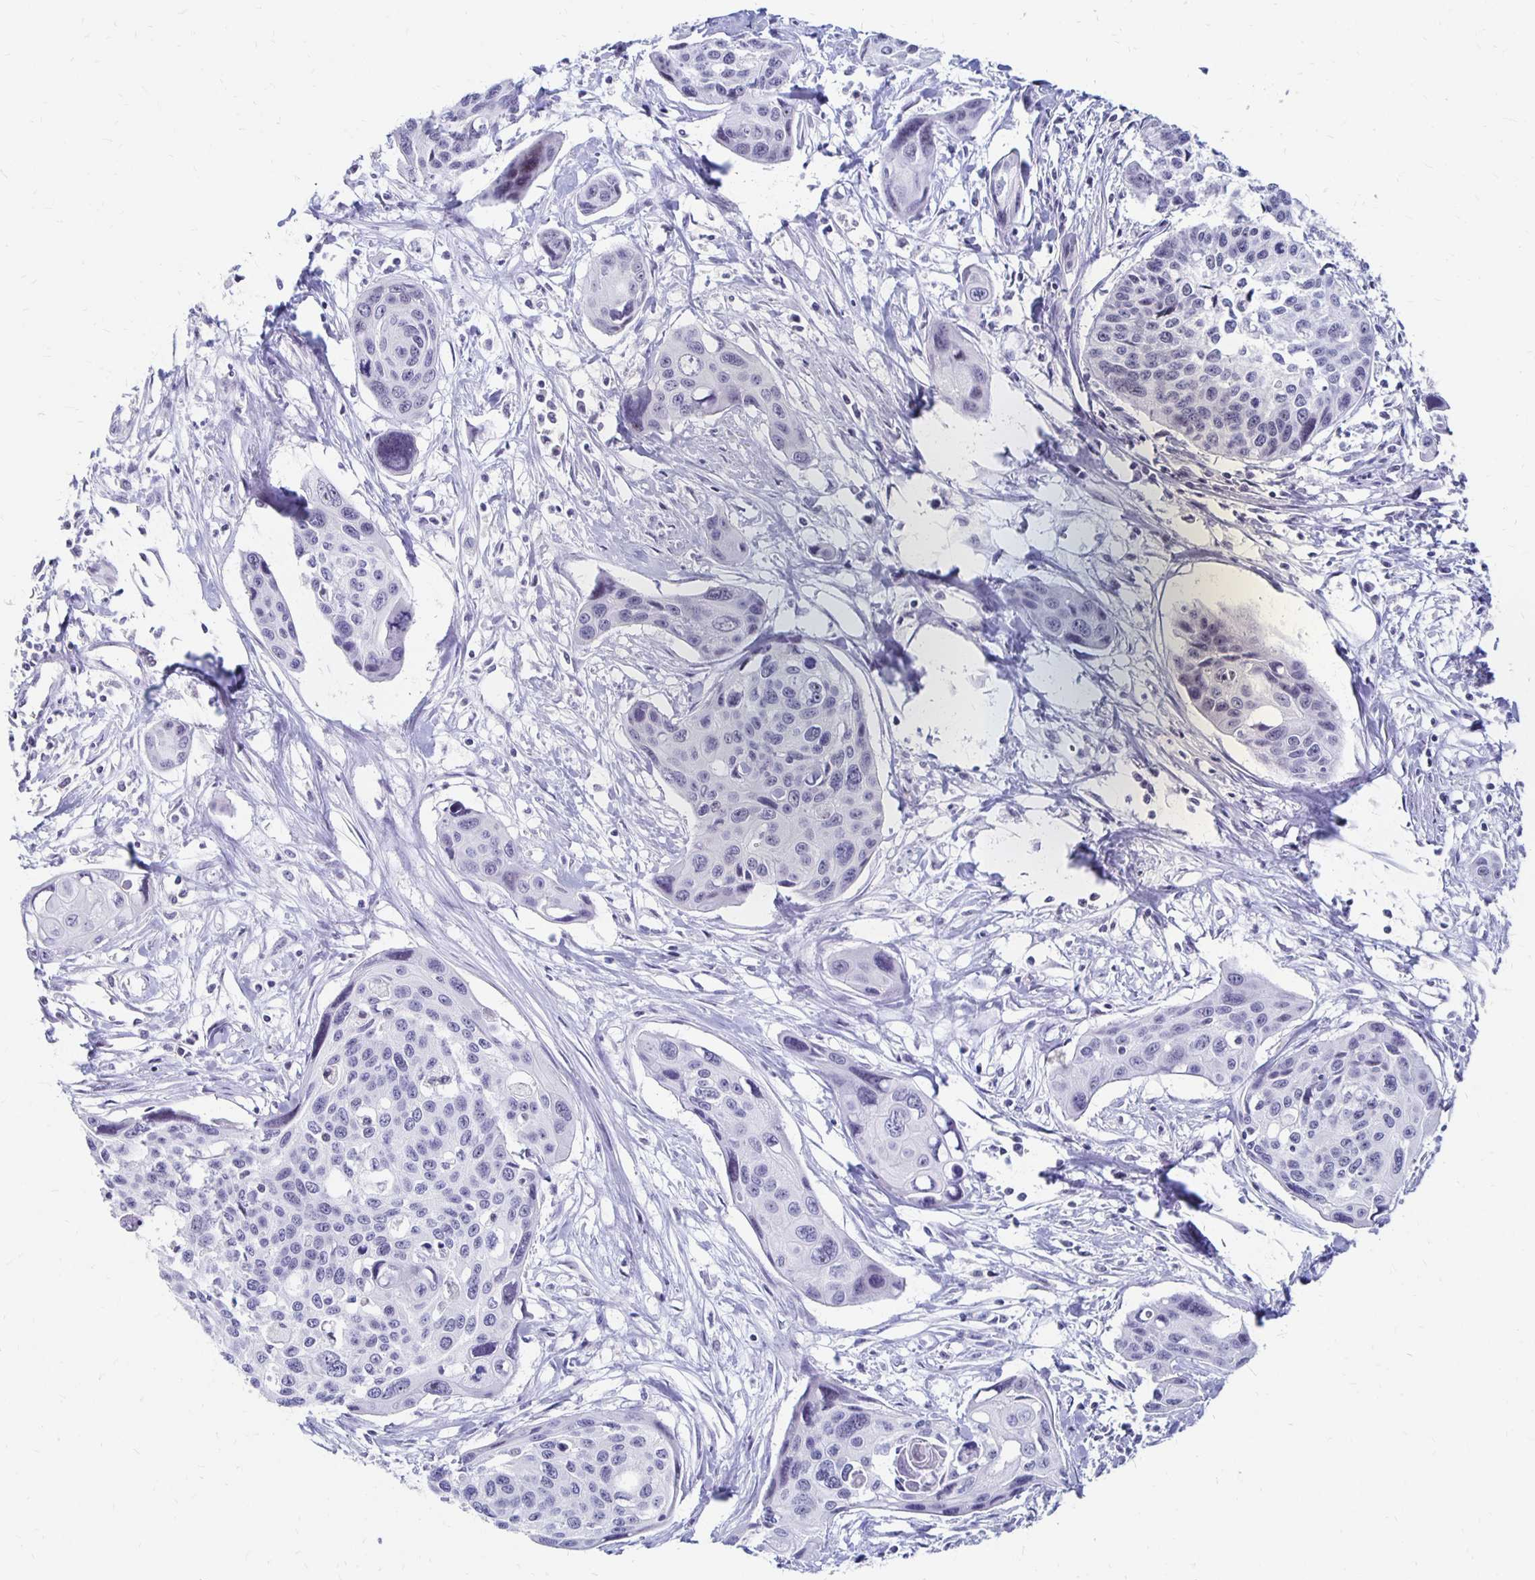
{"staining": {"intensity": "negative", "quantity": "none", "location": "none"}, "tissue": "cervical cancer", "cell_type": "Tumor cells", "image_type": "cancer", "snomed": [{"axis": "morphology", "description": "Squamous cell carcinoma, NOS"}, {"axis": "topography", "description": "Cervix"}], "caption": "Cervical cancer (squamous cell carcinoma) stained for a protein using IHC demonstrates no expression tumor cells.", "gene": "SYT2", "patient": {"sex": "female", "age": 31}}